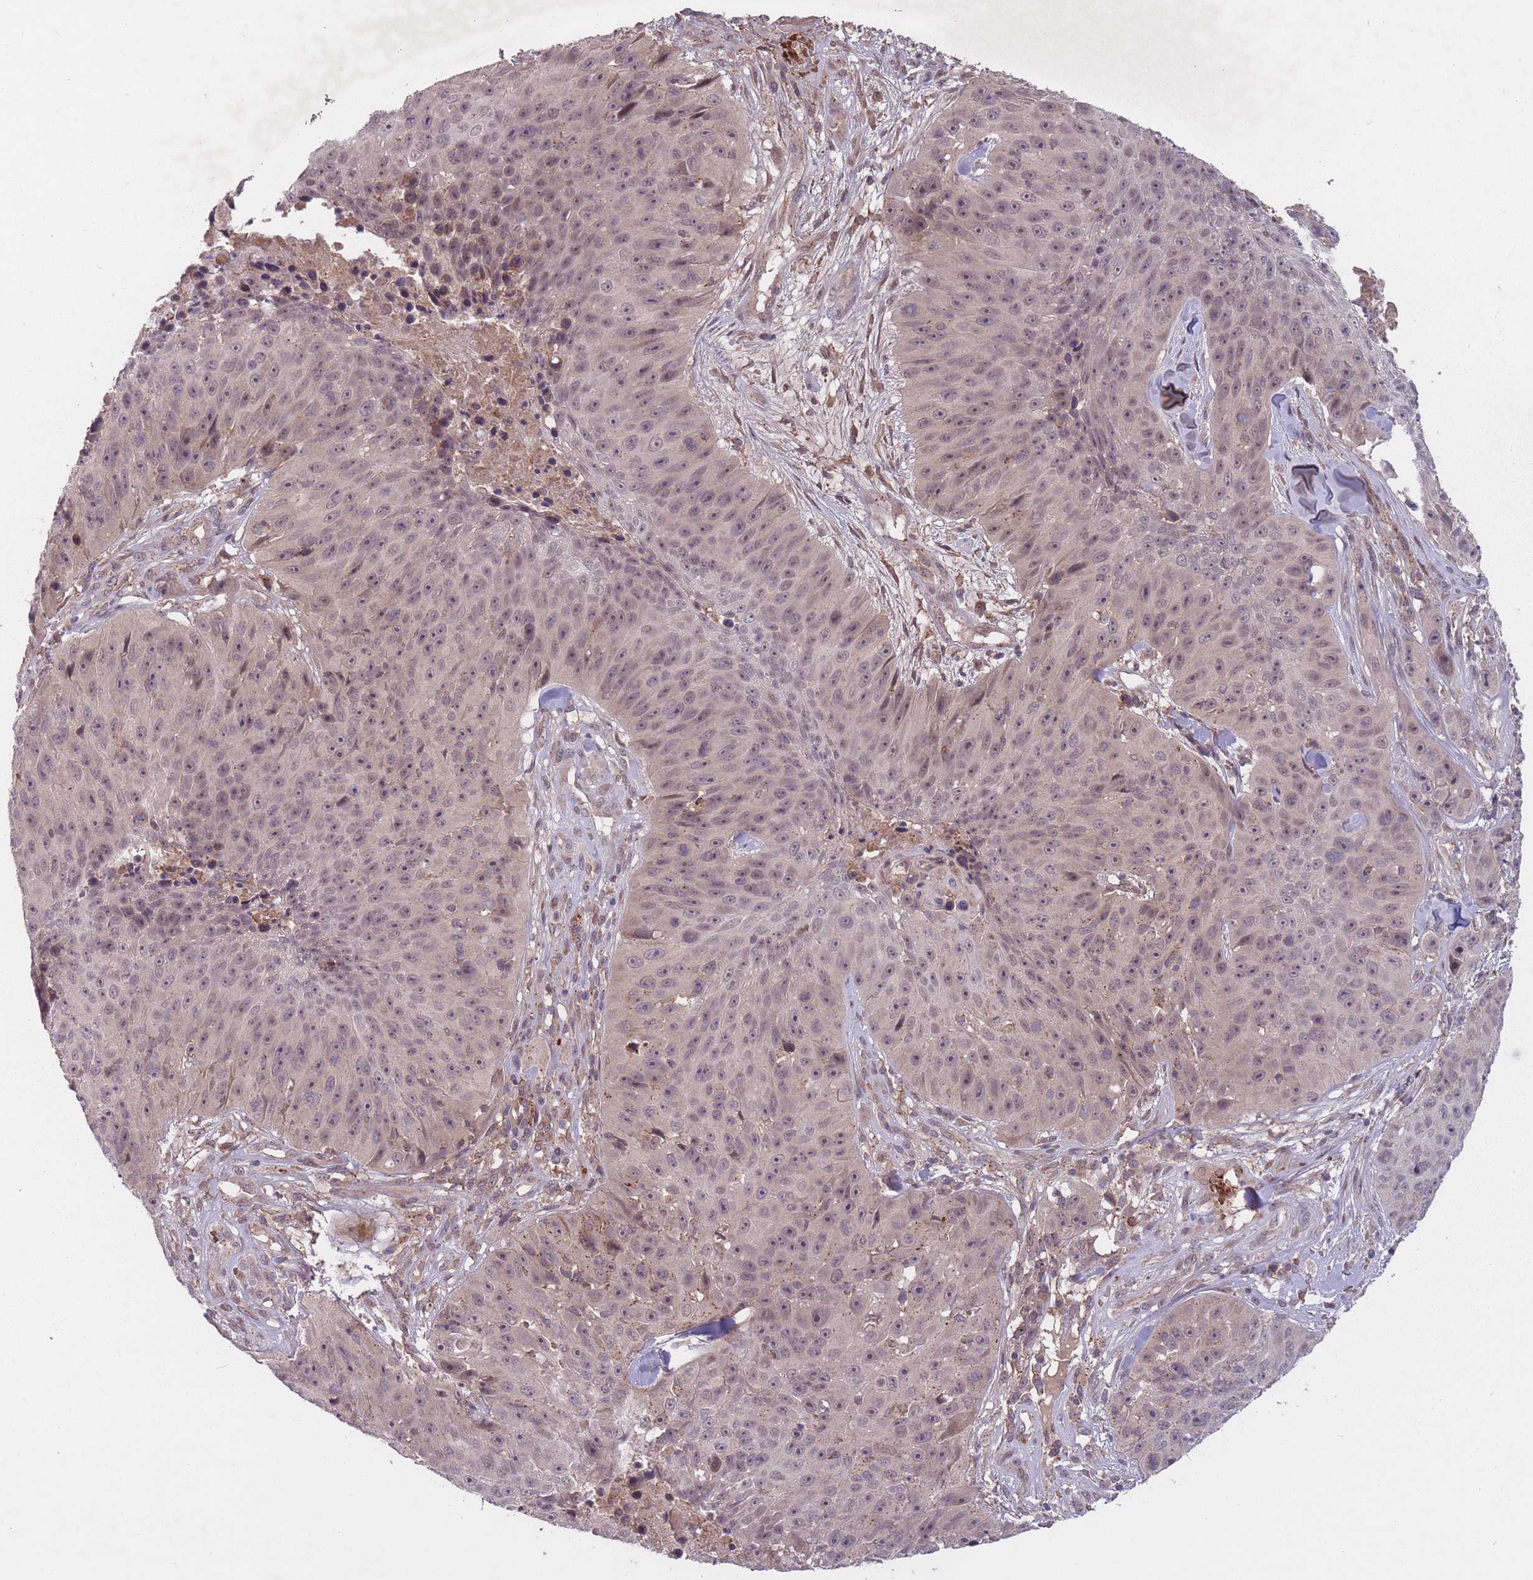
{"staining": {"intensity": "moderate", "quantity": "<25%", "location": "cytoplasmic/membranous,nuclear"}, "tissue": "skin cancer", "cell_type": "Tumor cells", "image_type": "cancer", "snomed": [{"axis": "morphology", "description": "Squamous cell carcinoma, NOS"}, {"axis": "topography", "description": "Skin"}], "caption": "IHC micrograph of skin squamous cell carcinoma stained for a protein (brown), which demonstrates low levels of moderate cytoplasmic/membranous and nuclear staining in about <25% of tumor cells.", "gene": "SECTM1", "patient": {"sex": "female", "age": 87}}